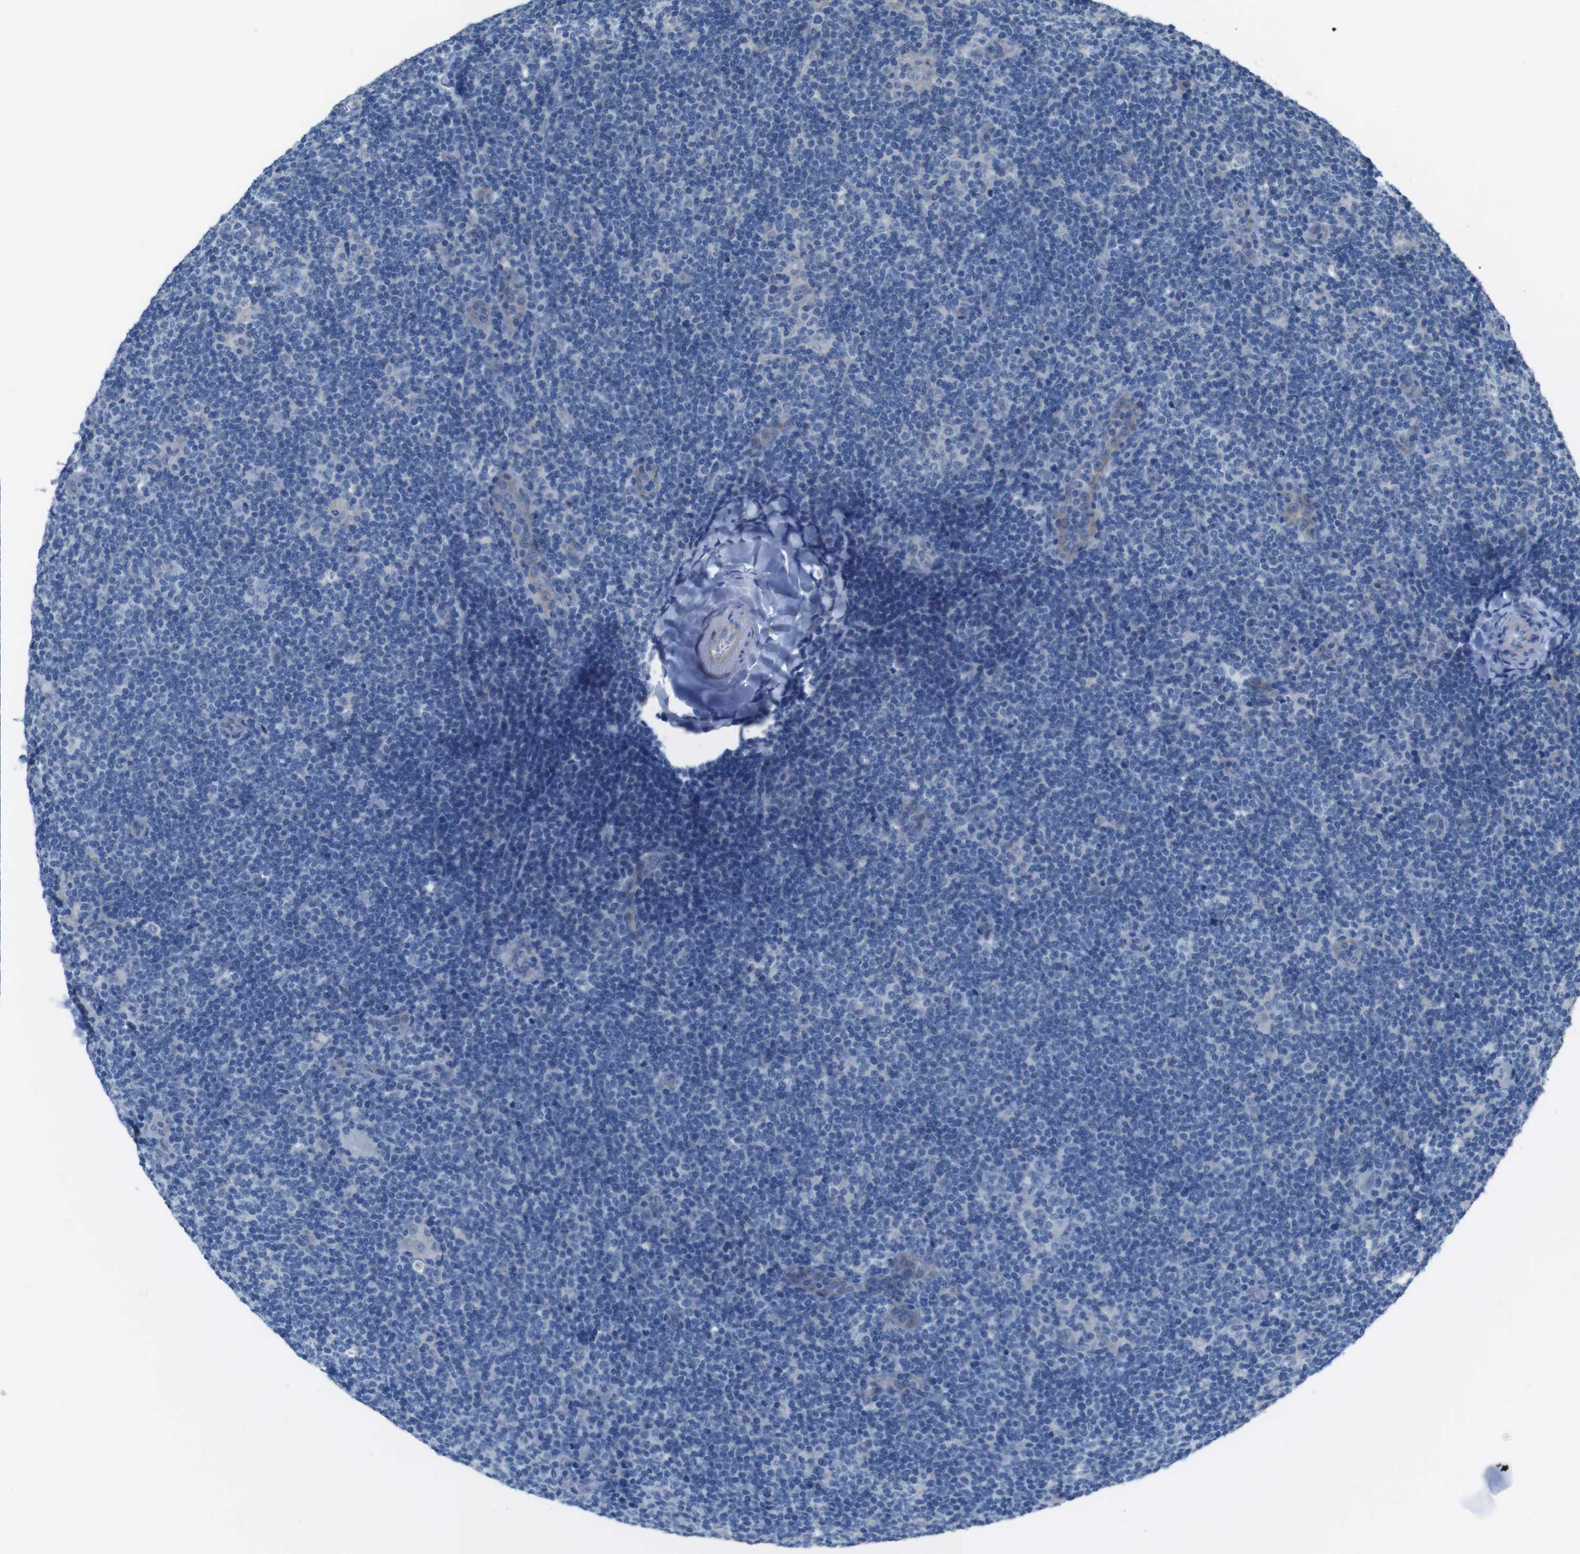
{"staining": {"intensity": "negative", "quantity": "none", "location": "none"}, "tissue": "lymphoma", "cell_type": "Tumor cells", "image_type": "cancer", "snomed": [{"axis": "morphology", "description": "Hodgkin's disease, NOS"}, {"axis": "topography", "description": "Lymph node"}], "caption": "Tumor cells are negative for protein expression in human lymphoma. (Stains: DAB immunohistochemistry (IHC) with hematoxylin counter stain, Microscopy: brightfield microscopy at high magnification).", "gene": "CYP2C8", "patient": {"sex": "female", "age": 57}}